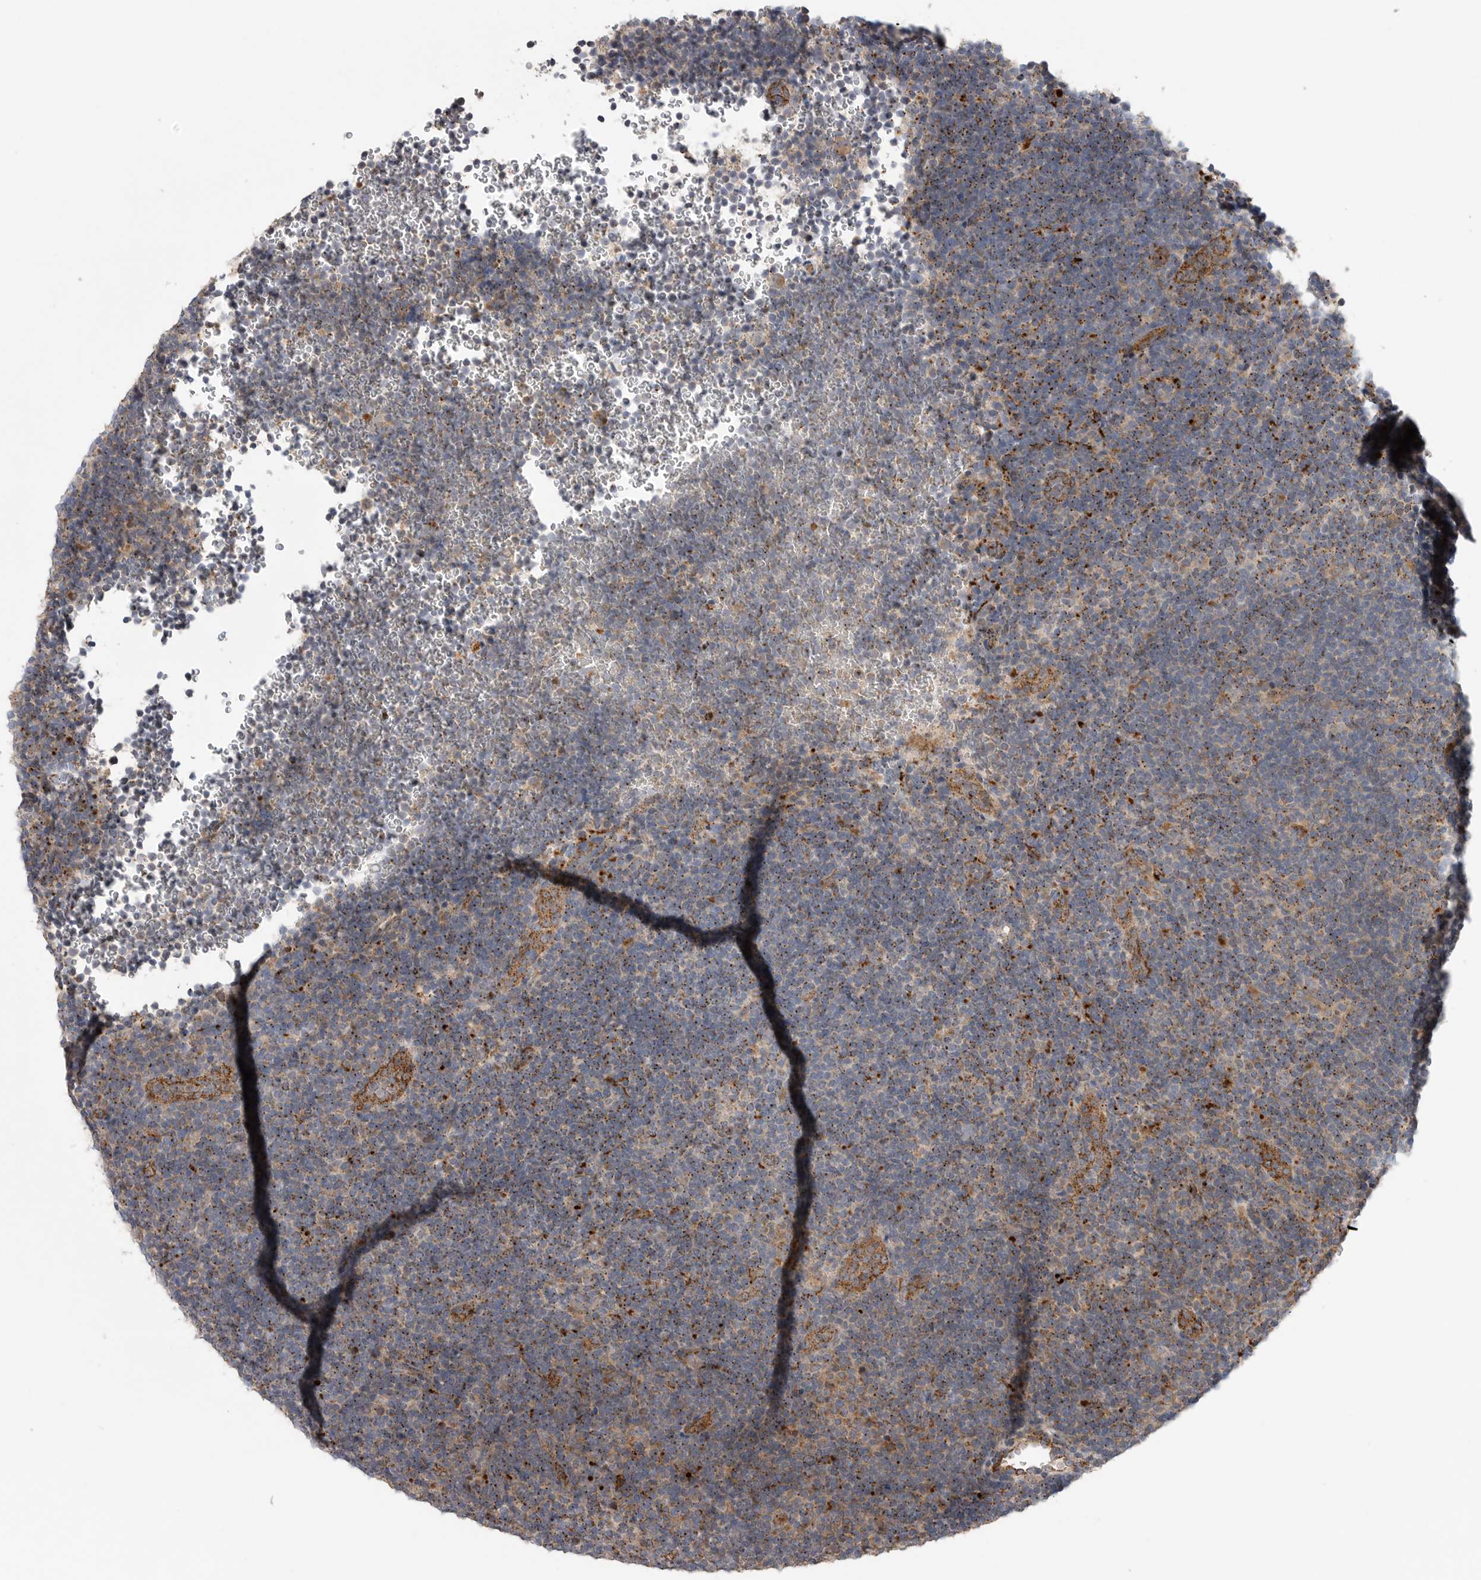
{"staining": {"intensity": "weak", "quantity": ">75%", "location": "cytoplasmic/membranous"}, "tissue": "lymphoma", "cell_type": "Tumor cells", "image_type": "cancer", "snomed": [{"axis": "morphology", "description": "Hodgkin's disease, NOS"}, {"axis": "topography", "description": "Lymph node"}], "caption": "Human lymphoma stained for a protein (brown) shows weak cytoplasmic/membranous positive staining in about >75% of tumor cells.", "gene": "GALNS", "patient": {"sex": "female", "age": 57}}